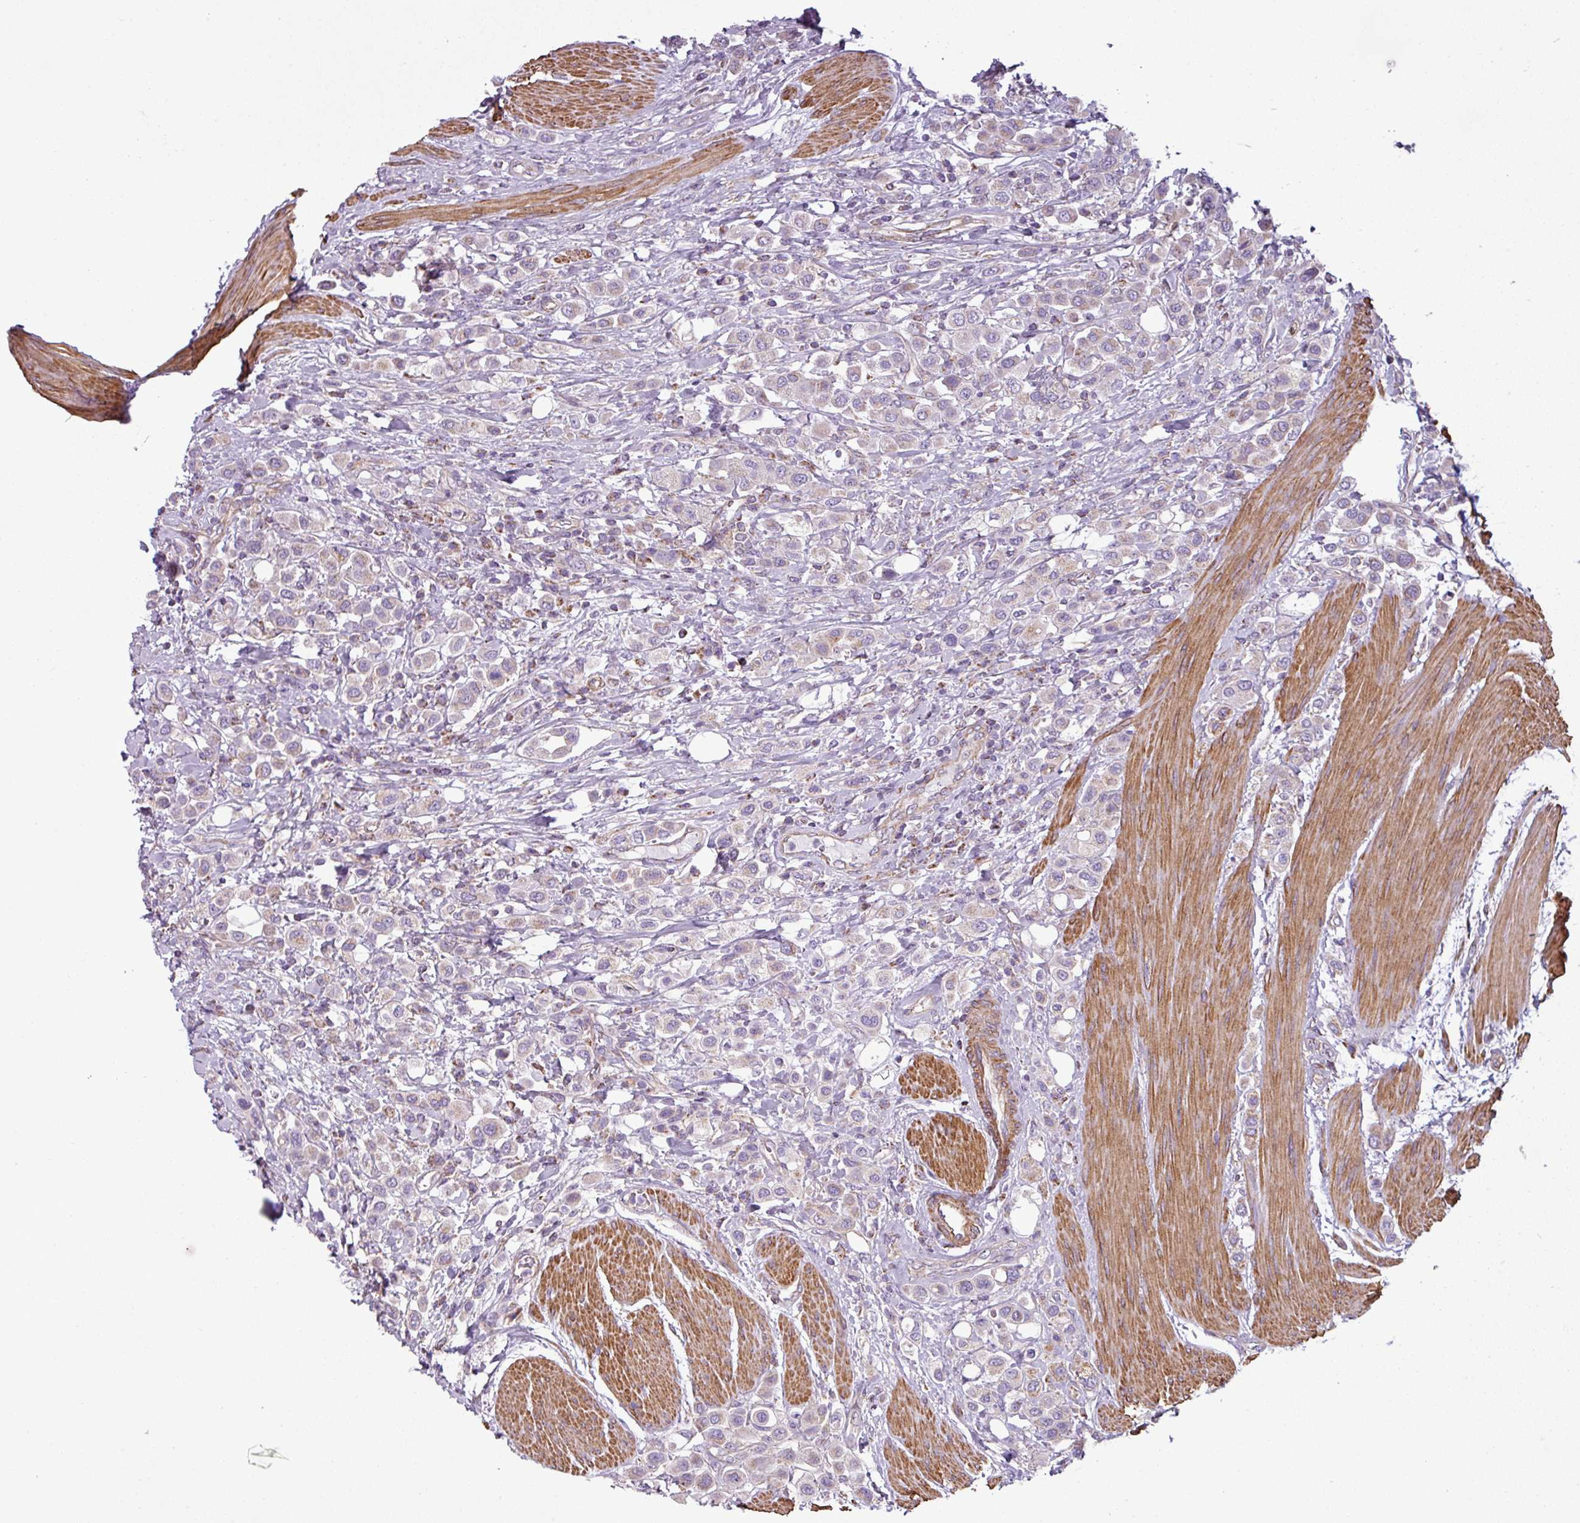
{"staining": {"intensity": "weak", "quantity": "<25%", "location": "cytoplasmic/membranous"}, "tissue": "urothelial cancer", "cell_type": "Tumor cells", "image_type": "cancer", "snomed": [{"axis": "morphology", "description": "Urothelial carcinoma, High grade"}, {"axis": "topography", "description": "Urinary bladder"}], "caption": "IHC histopathology image of human urothelial carcinoma (high-grade) stained for a protein (brown), which demonstrates no staining in tumor cells.", "gene": "BTN2A2", "patient": {"sex": "male", "age": 50}}